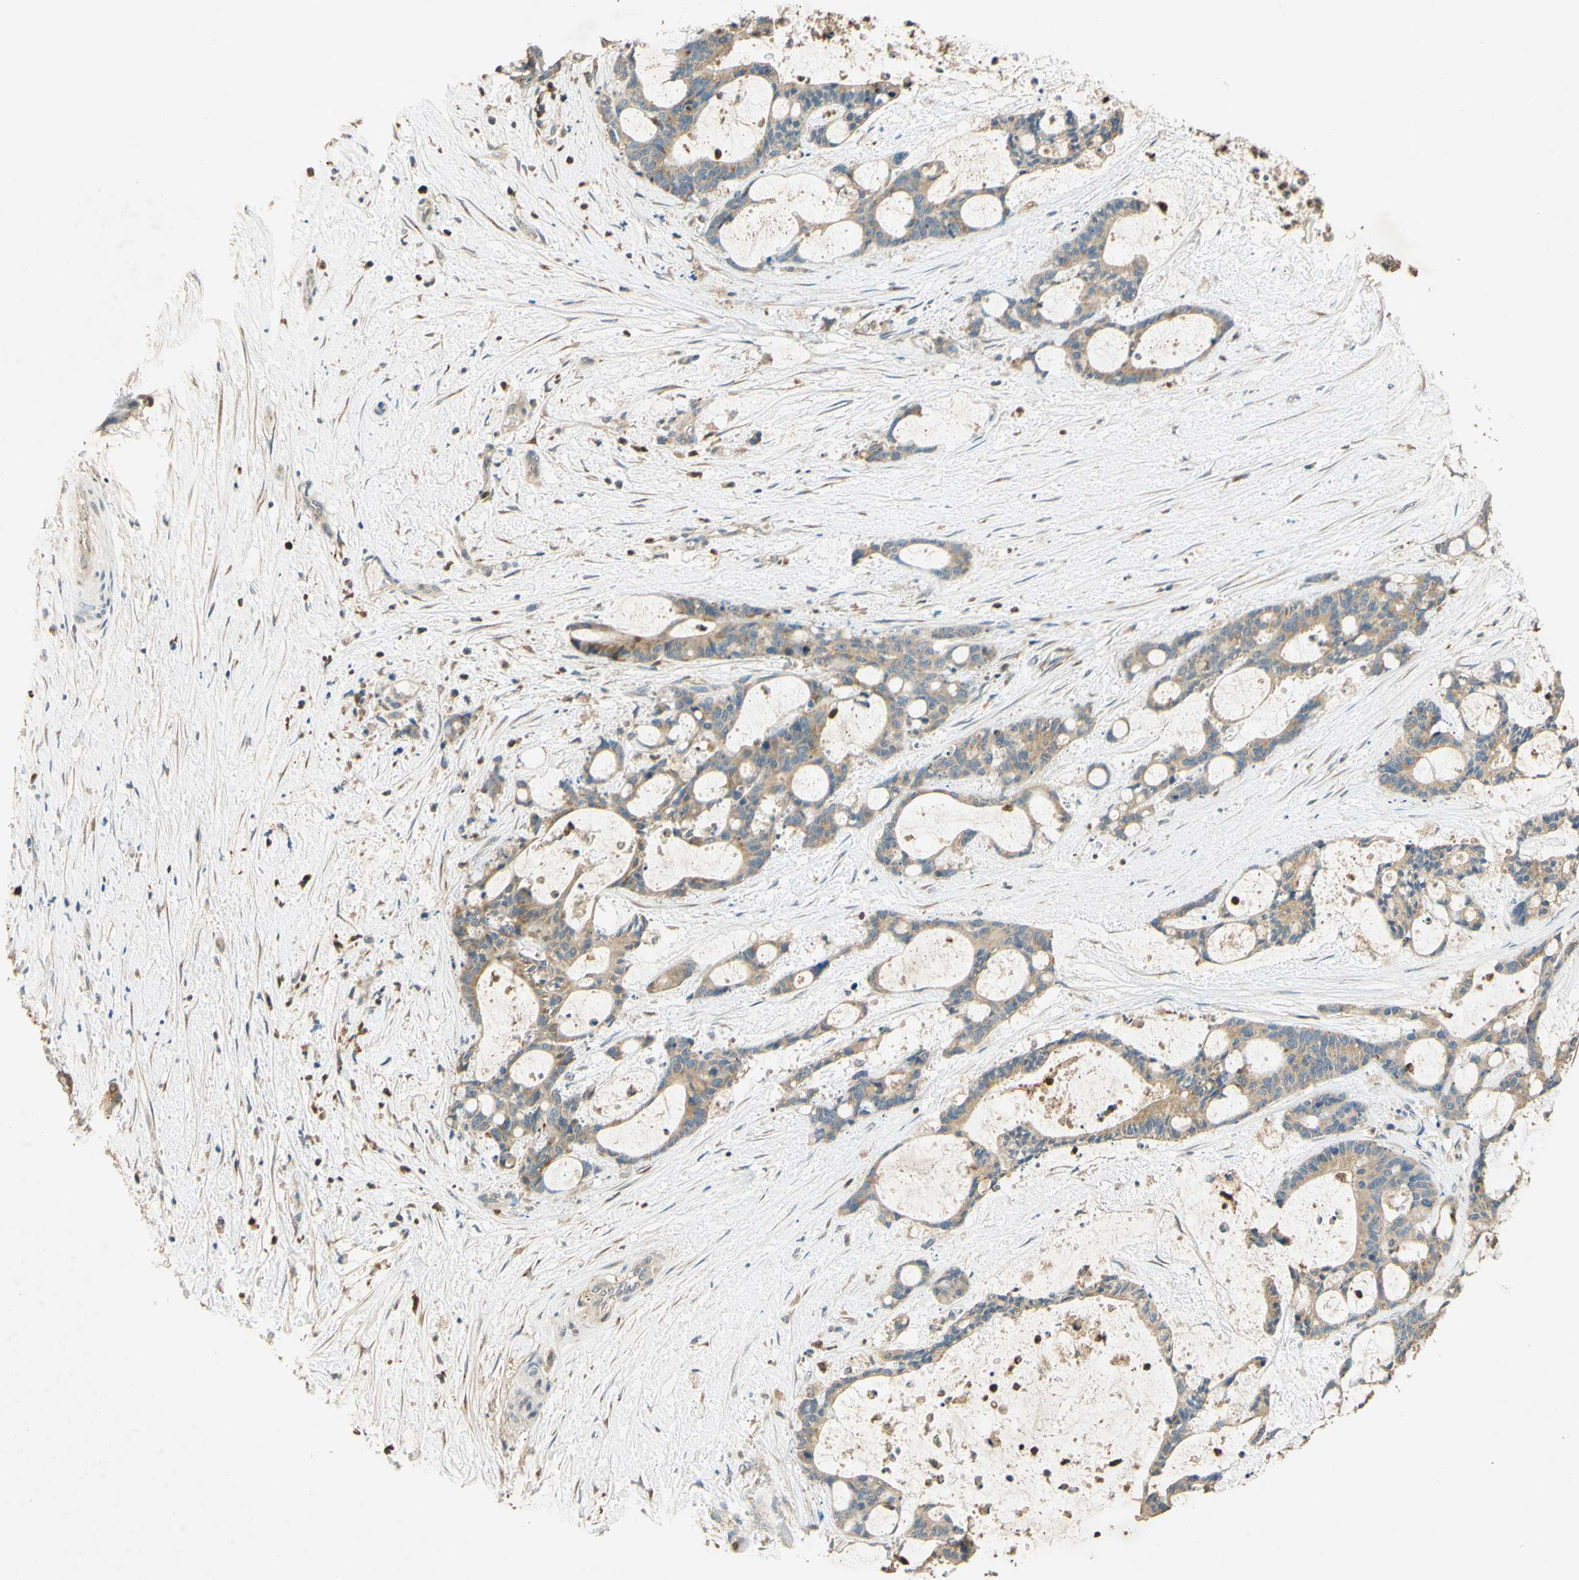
{"staining": {"intensity": "moderate", "quantity": ">75%", "location": "cytoplasmic/membranous"}, "tissue": "liver cancer", "cell_type": "Tumor cells", "image_type": "cancer", "snomed": [{"axis": "morphology", "description": "Cholangiocarcinoma"}, {"axis": "topography", "description": "Liver"}], "caption": "About >75% of tumor cells in liver cancer display moderate cytoplasmic/membranous protein staining as visualized by brown immunohistochemical staining.", "gene": "ENTREP2", "patient": {"sex": "female", "age": 73}}